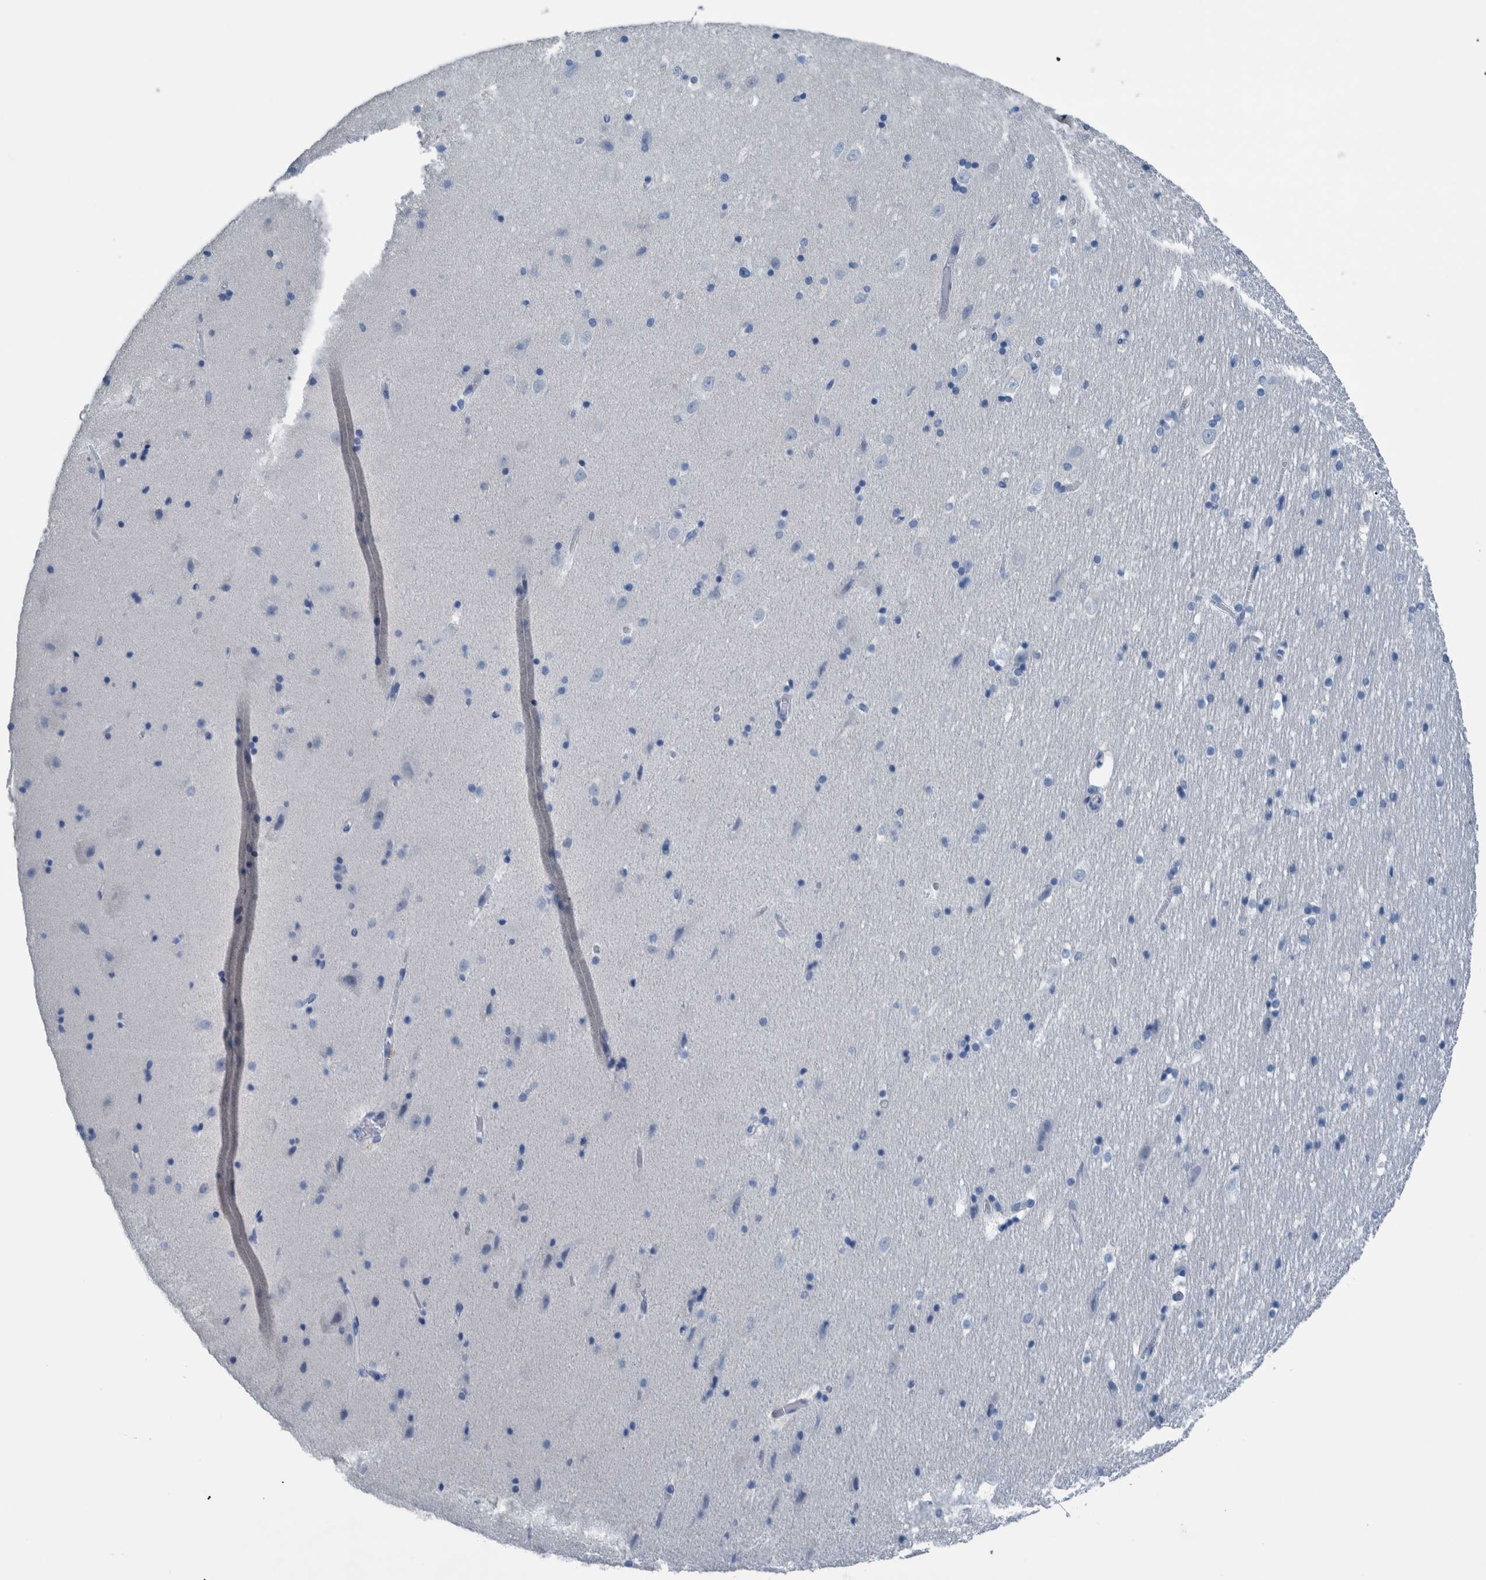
{"staining": {"intensity": "negative", "quantity": "none", "location": "none"}, "tissue": "hippocampus", "cell_type": "Glial cells", "image_type": "normal", "snomed": [{"axis": "morphology", "description": "Normal tissue, NOS"}, {"axis": "topography", "description": "Hippocampus"}], "caption": "Image shows no protein expression in glial cells of unremarkable hippocampus. The staining is performed using DAB brown chromogen with nuclei counter-stained in using hematoxylin.", "gene": "IDO1", "patient": {"sex": "male", "age": 45}}